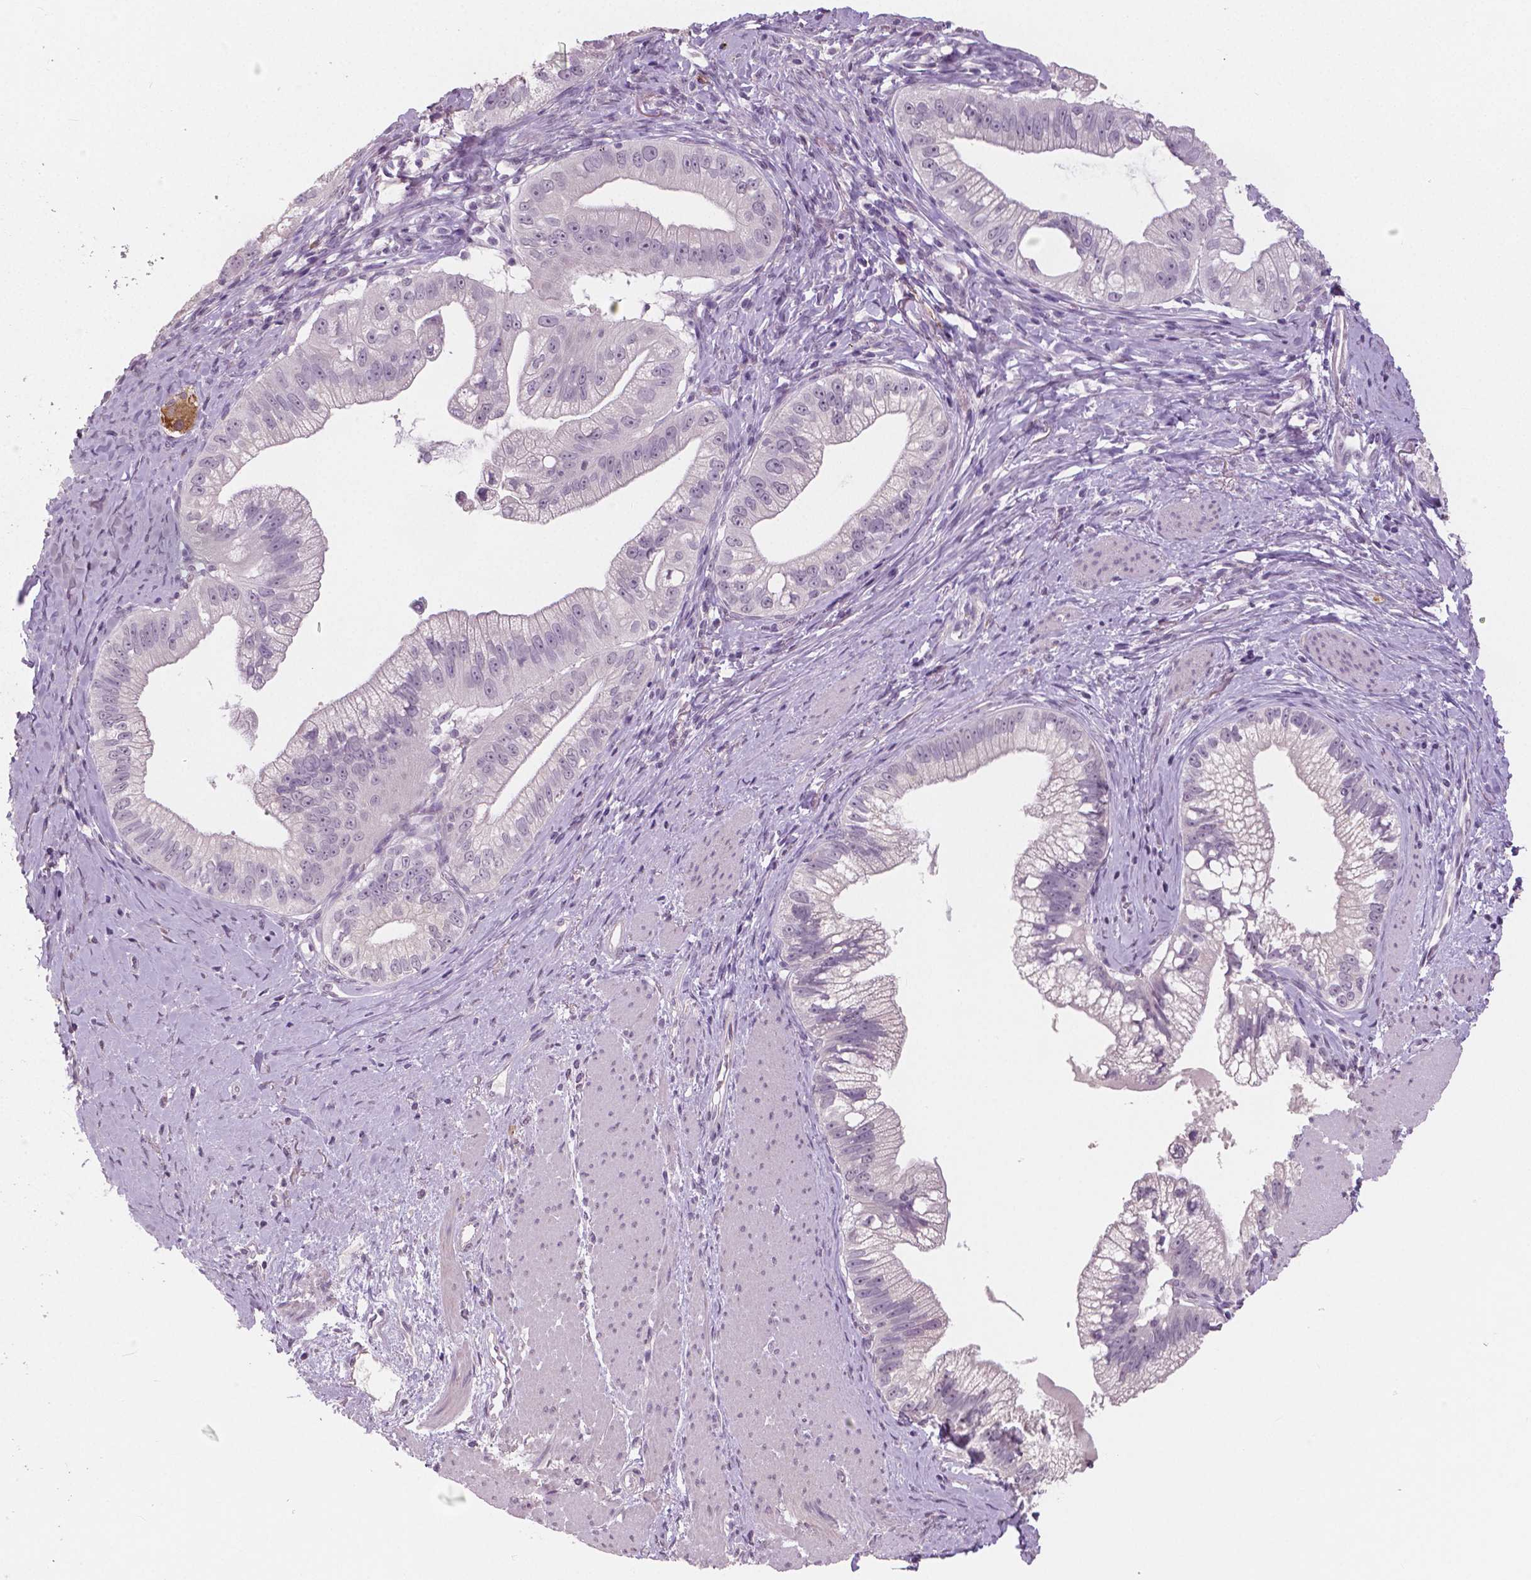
{"staining": {"intensity": "negative", "quantity": "none", "location": "none"}, "tissue": "pancreatic cancer", "cell_type": "Tumor cells", "image_type": "cancer", "snomed": [{"axis": "morphology", "description": "Adenocarcinoma, NOS"}, {"axis": "topography", "description": "Pancreas"}], "caption": "This is a micrograph of IHC staining of pancreatic adenocarcinoma, which shows no expression in tumor cells. (DAB IHC with hematoxylin counter stain).", "gene": "NECAB1", "patient": {"sex": "male", "age": 70}}